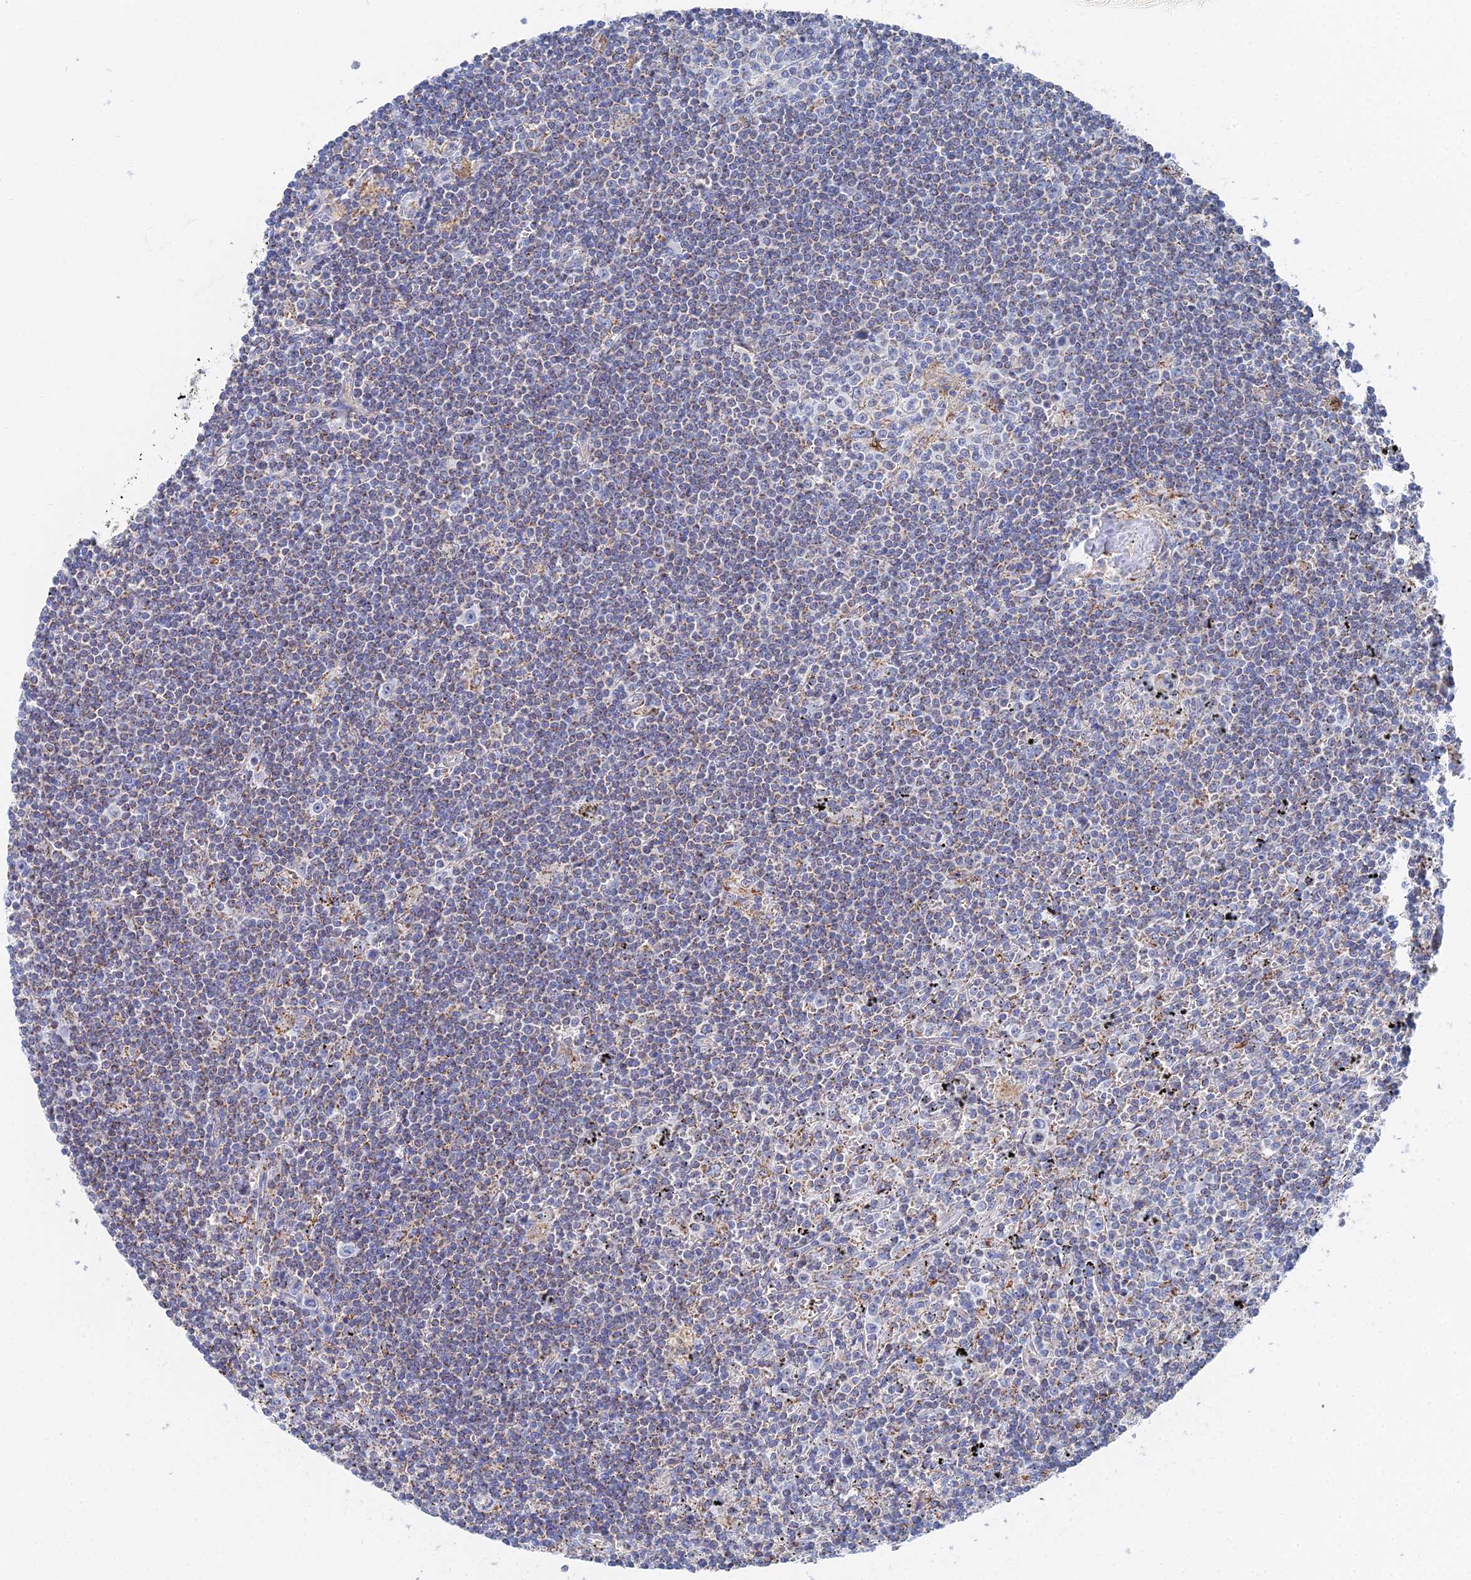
{"staining": {"intensity": "weak", "quantity": "25%-75%", "location": "cytoplasmic/membranous"}, "tissue": "lymphoma", "cell_type": "Tumor cells", "image_type": "cancer", "snomed": [{"axis": "morphology", "description": "Malignant lymphoma, non-Hodgkin's type, Low grade"}, {"axis": "topography", "description": "Spleen"}], "caption": "Weak cytoplasmic/membranous expression is seen in approximately 25%-75% of tumor cells in low-grade malignant lymphoma, non-Hodgkin's type. (IHC, brightfield microscopy, high magnification).", "gene": "IFT80", "patient": {"sex": "male", "age": 76}}